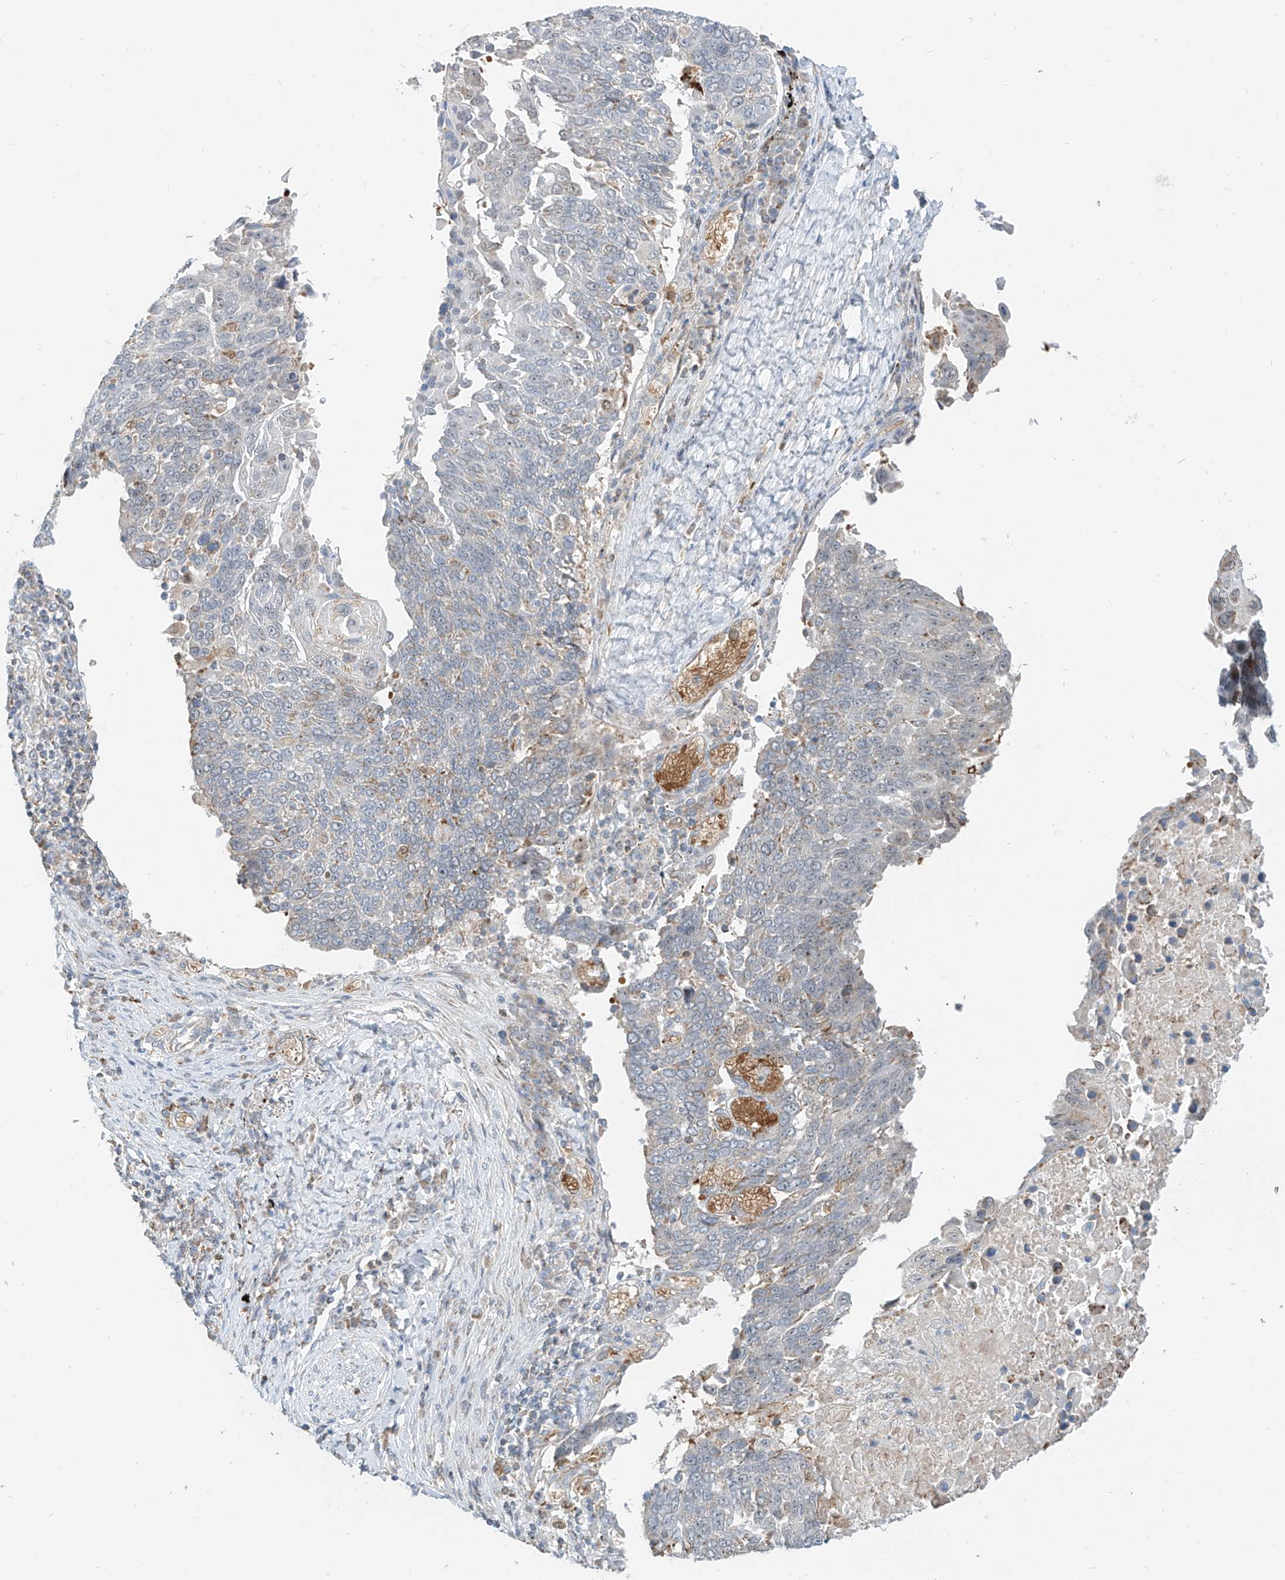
{"staining": {"intensity": "negative", "quantity": "none", "location": "none"}, "tissue": "lung cancer", "cell_type": "Tumor cells", "image_type": "cancer", "snomed": [{"axis": "morphology", "description": "Squamous cell carcinoma, NOS"}, {"axis": "topography", "description": "Lung"}], "caption": "There is no significant staining in tumor cells of lung cancer.", "gene": "MTUS2", "patient": {"sex": "male", "age": 66}}